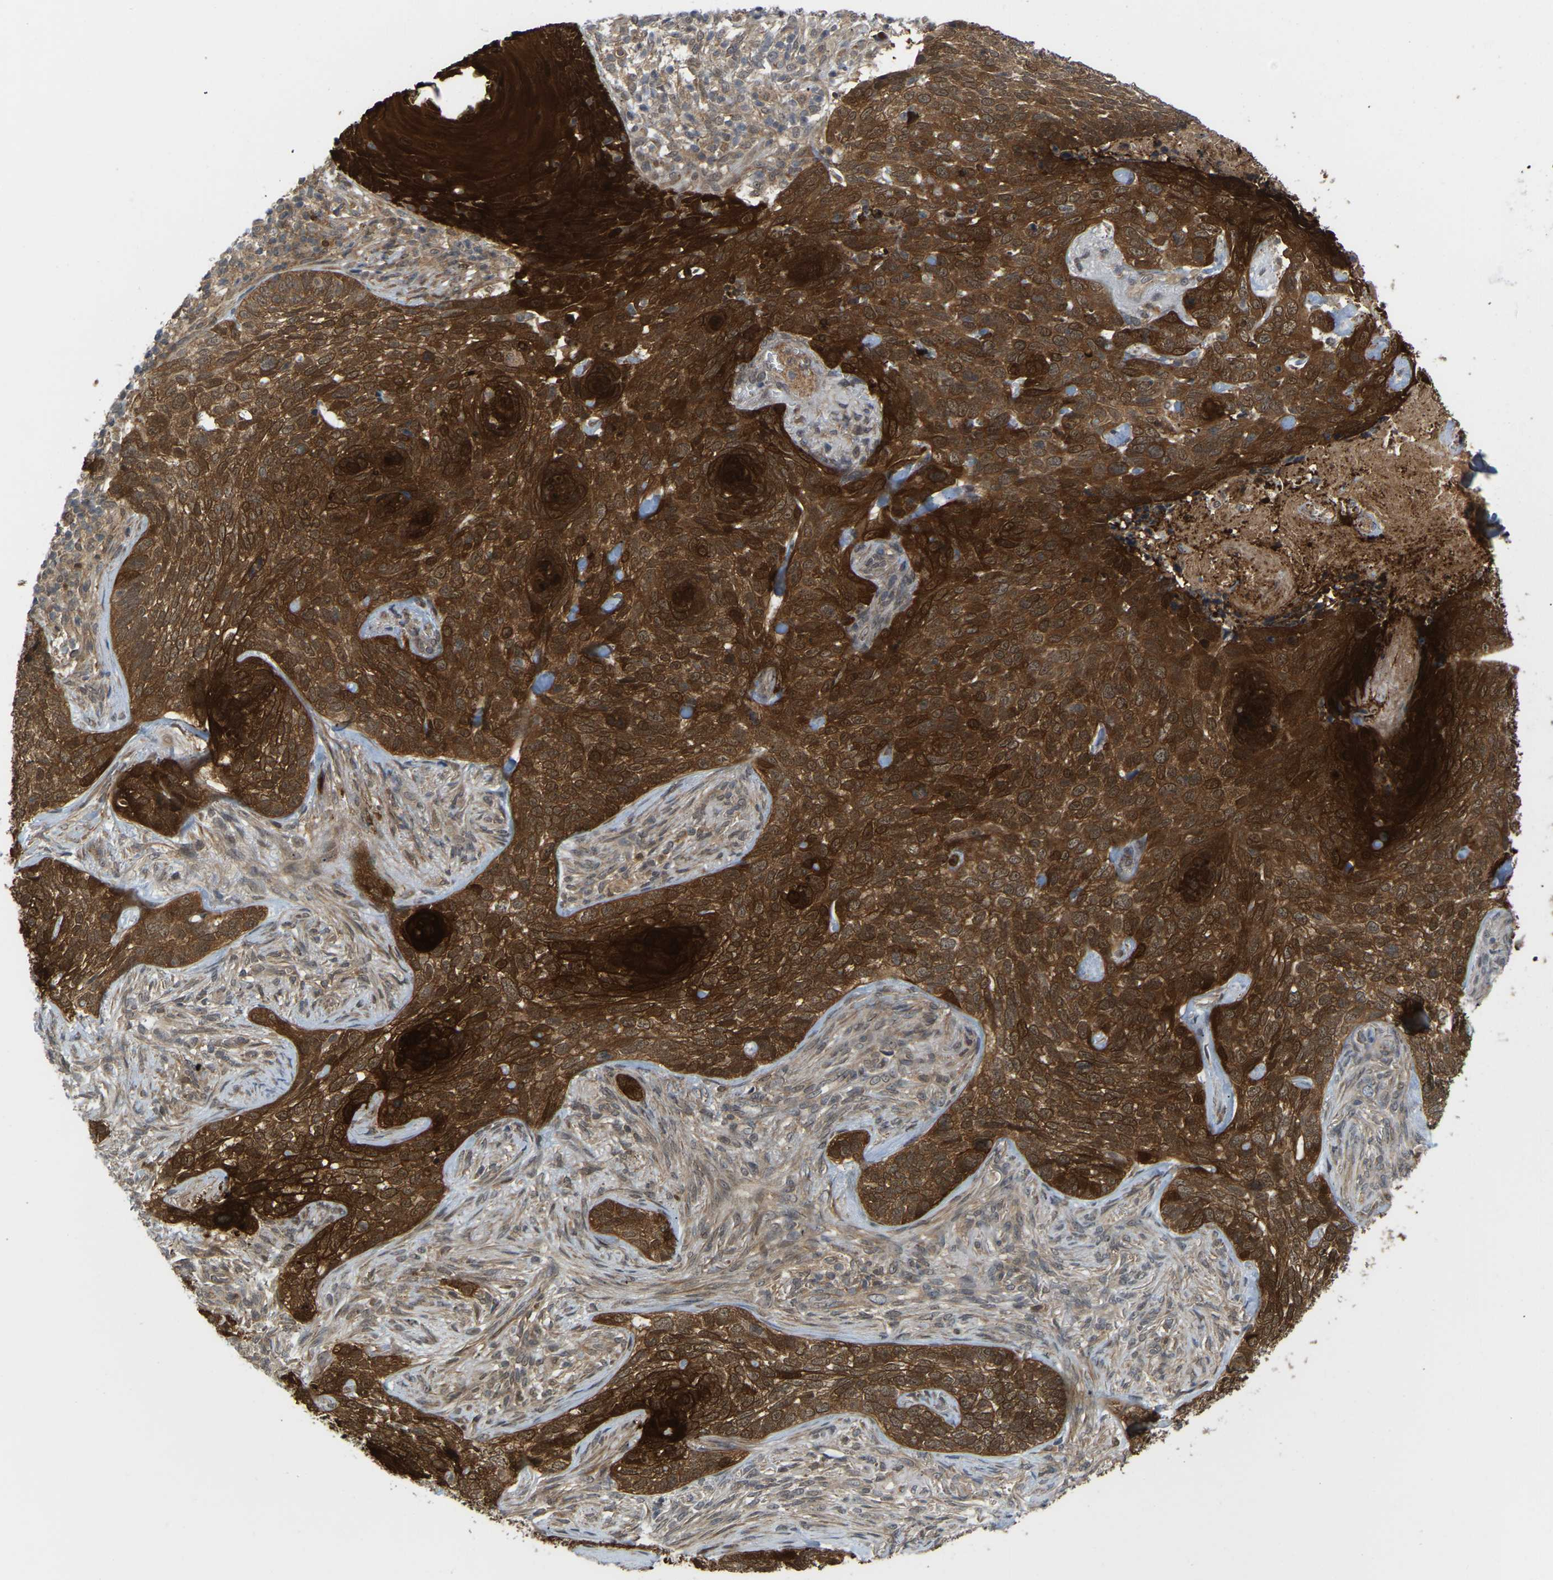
{"staining": {"intensity": "strong", "quantity": ">75%", "location": "cytoplasmic/membranous"}, "tissue": "skin cancer", "cell_type": "Tumor cells", "image_type": "cancer", "snomed": [{"axis": "morphology", "description": "Basal cell carcinoma"}, {"axis": "topography", "description": "Skin"}], "caption": "Immunohistochemistry micrograph of neoplastic tissue: skin basal cell carcinoma stained using immunohistochemistry demonstrates high levels of strong protein expression localized specifically in the cytoplasmic/membranous of tumor cells, appearing as a cytoplasmic/membranous brown color.", "gene": "SERPINB5", "patient": {"sex": "female", "age": 64}}